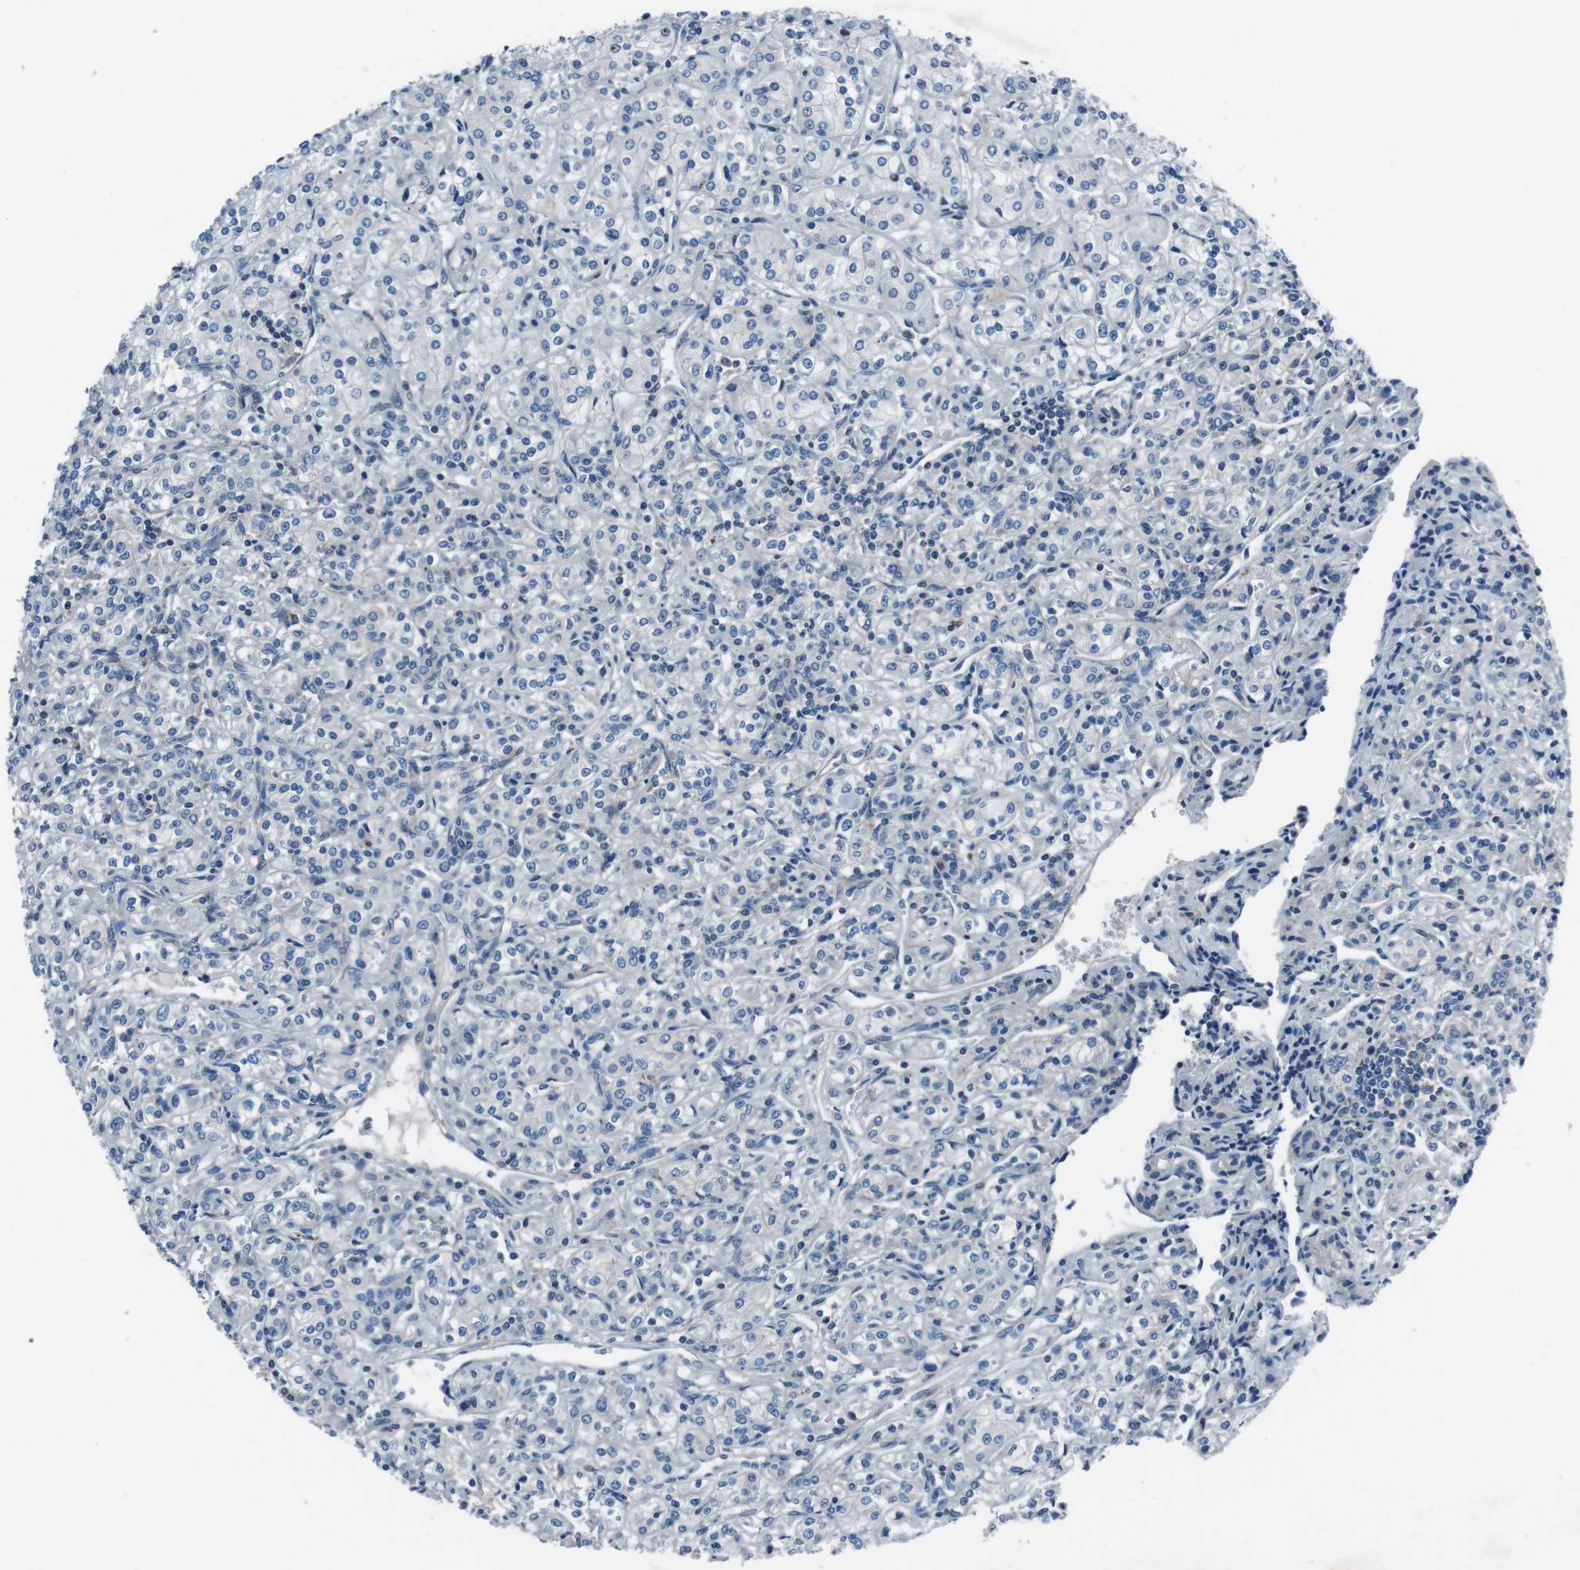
{"staining": {"intensity": "negative", "quantity": "none", "location": "none"}, "tissue": "renal cancer", "cell_type": "Tumor cells", "image_type": "cancer", "snomed": [{"axis": "morphology", "description": "Adenocarcinoma, NOS"}, {"axis": "topography", "description": "Kidney"}], "caption": "This is a image of immunohistochemistry (IHC) staining of adenocarcinoma (renal), which shows no expression in tumor cells.", "gene": "TULP3", "patient": {"sex": "male", "age": 77}}